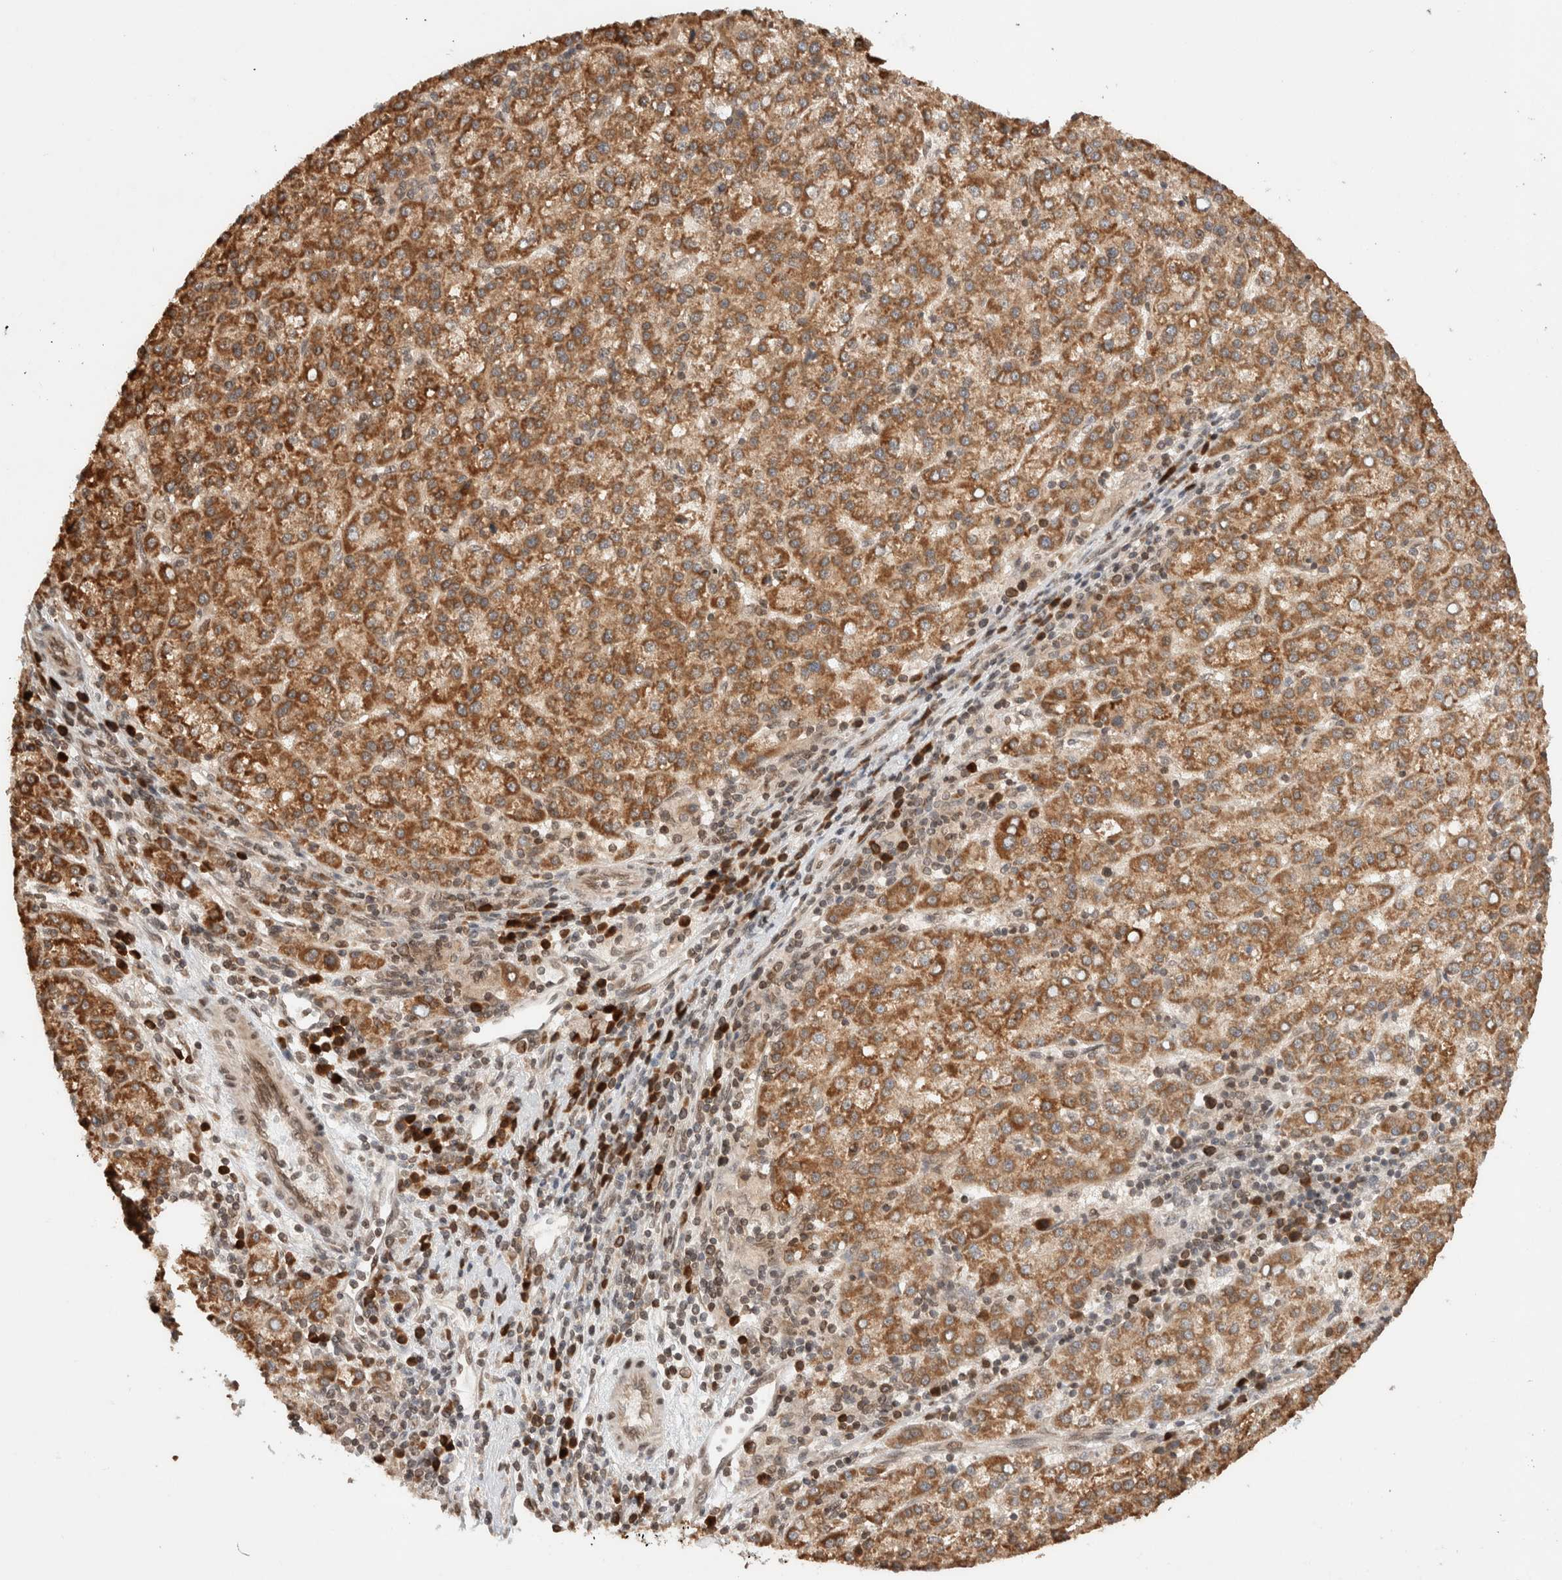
{"staining": {"intensity": "strong", "quantity": ">75%", "location": "cytoplasmic/membranous"}, "tissue": "liver cancer", "cell_type": "Tumor cells", "image_type": "cancer", "snomed": [{"axis": "morphology", "description": "Carcinoma, Hepatocellular, NOS"}, {"axis": "topography", "description": "Liver"}], "caption": "An image showing strong cytoplasmic/membranous staining in about >75% of tumor cells in liver cancer, as visualized by brown immunohistochemical staining.", "gene": "TPR", "patient": {"sex": "female", "age": 58}}